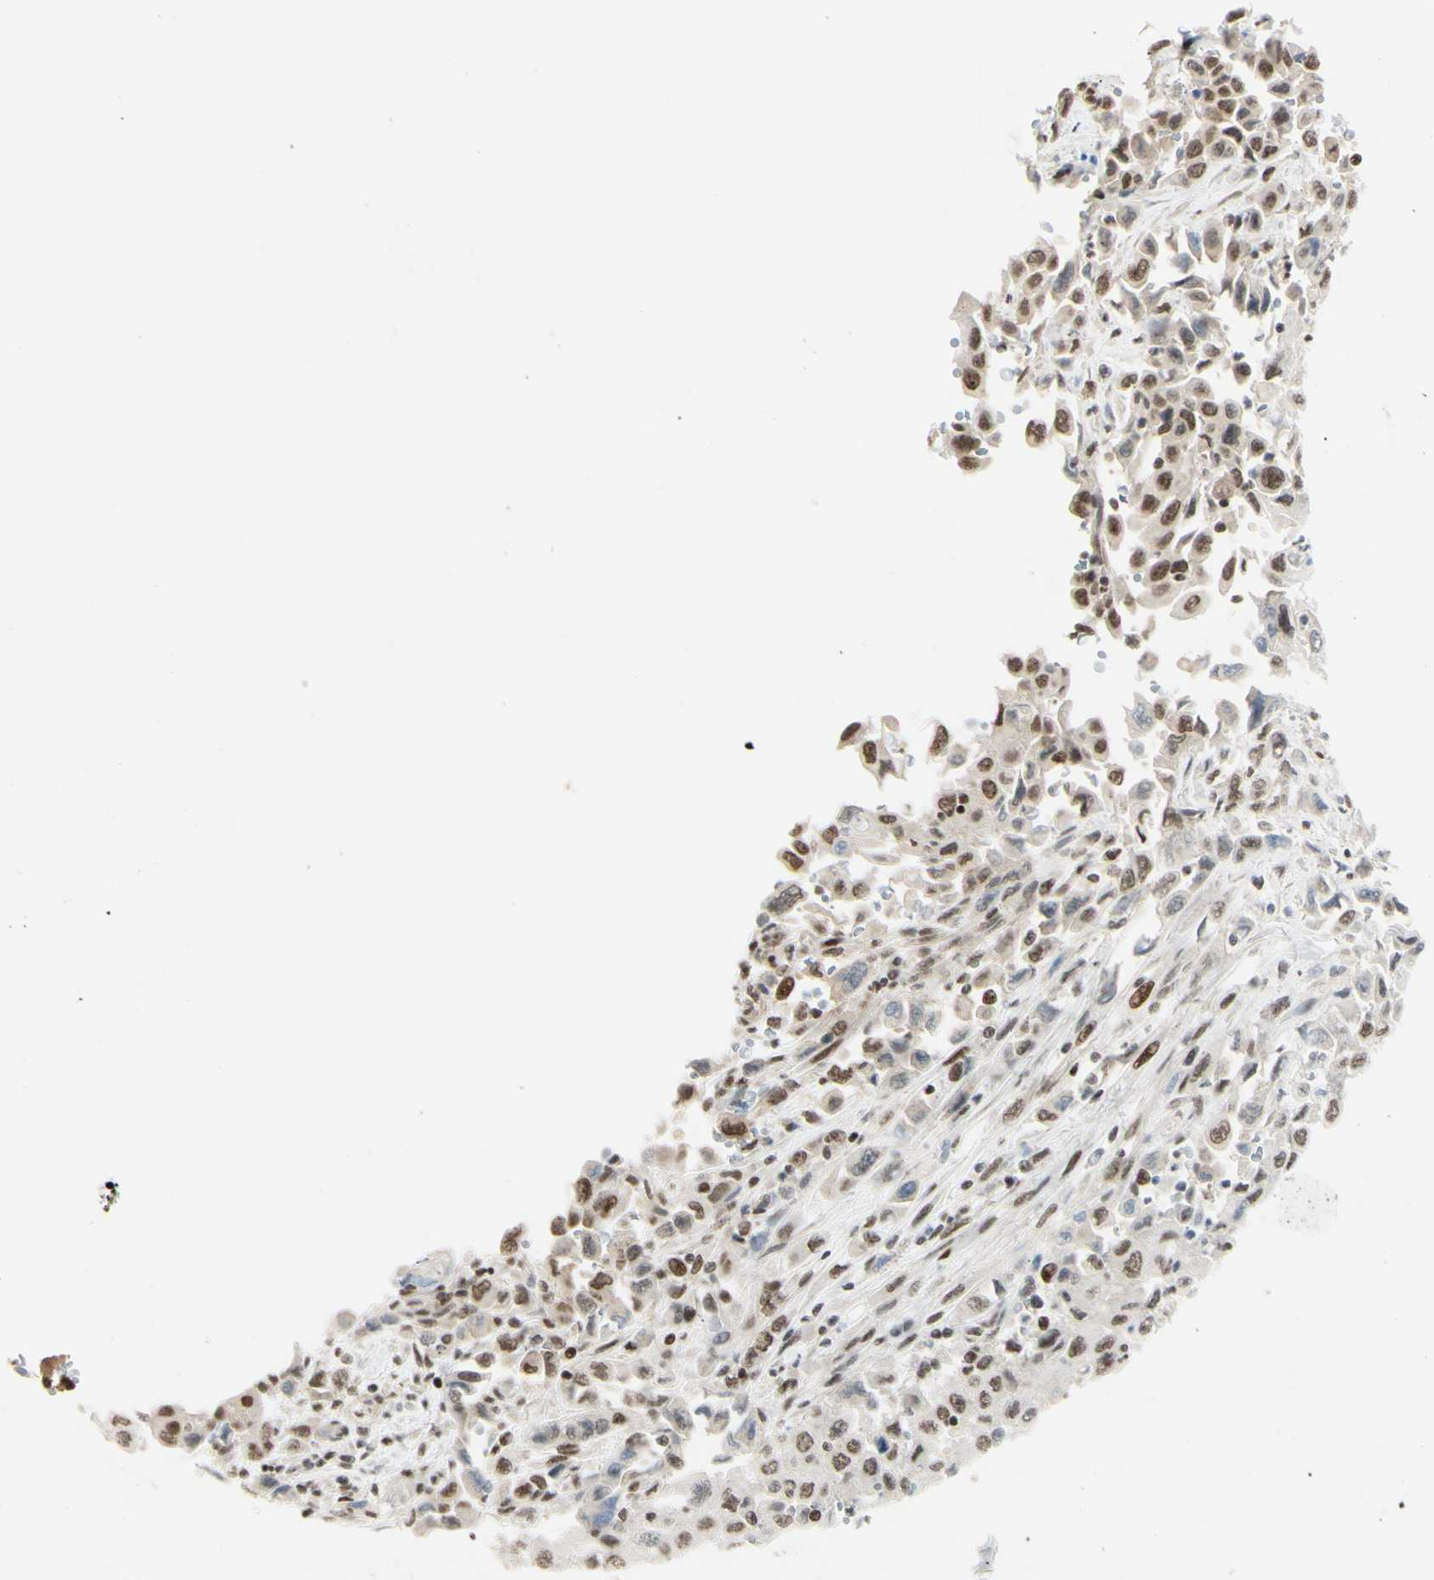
{"staining": {"intensity": "moderate", "quantity": "25%-75%", "location": "nuclear"}, "tissue": "pancreatic cancer", "cell_type": "Tumor cells", "image_type": "cancer", "snomed": [{"axis": "morphology", "description": "Adenocarcinoma, NOS"}, {"axis": "topography", "description": "Pancreas"}], "caption": "Immunohistochemistry staining of pancreatic cancer (adenocarcinoma), which exhibits medium levels of moderate nuclear expression in about 25%-75% of tumor cells indicating moderate nuclear protein expression. The staining was performed using DAB (brown) for protein detection and nuclei were counterstained in hematoxylin (blue).", "gene": "SUFU", "patient": {"sex": "male", "age": 70}}